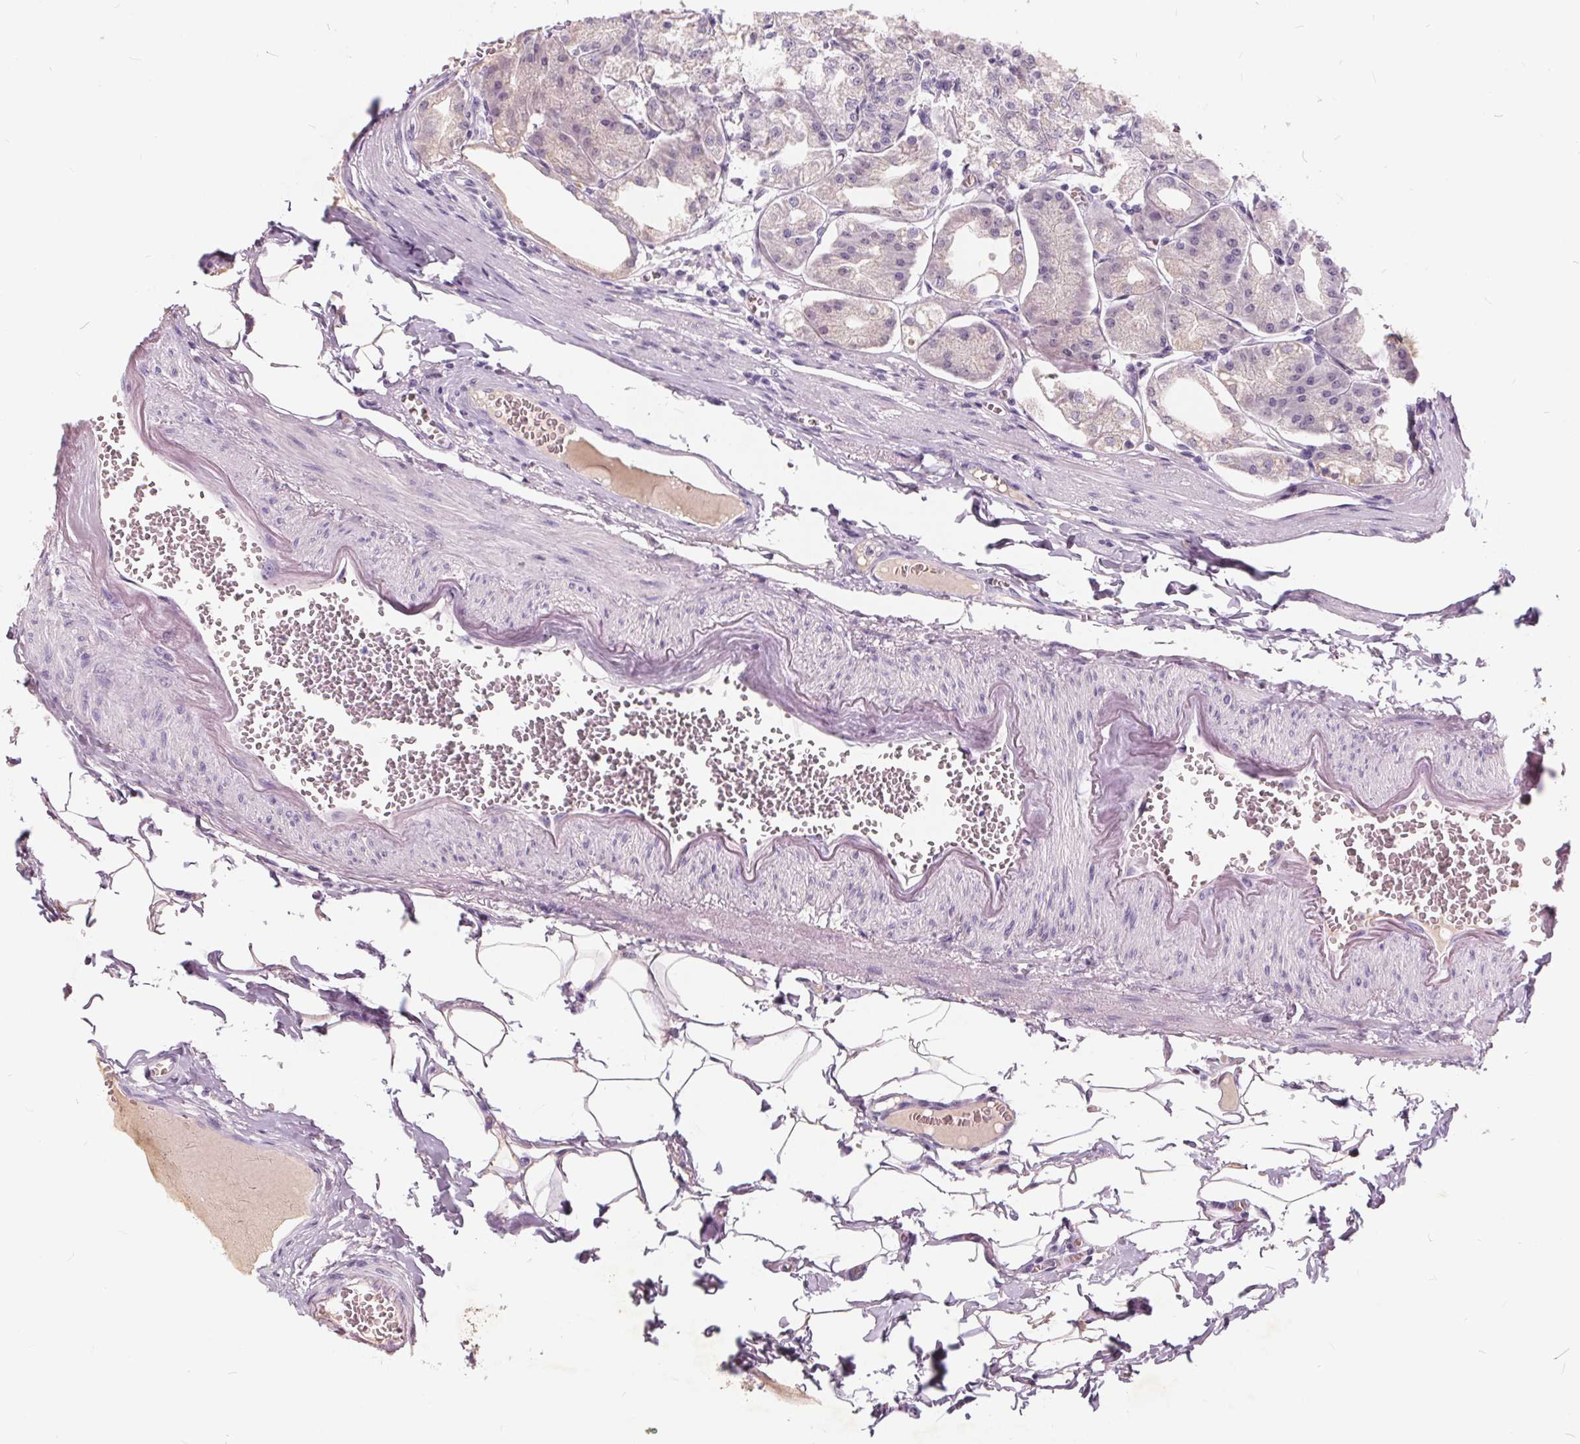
{"staining": {"intensity": "weak", "quantity": "<25%", "location": "cytoplasmic/membranous"}, "tissue": "stomach", "cell_type": "Glandular cells", "image_type": "normal", "snomed": [{"axis": "morphology", "description": "Normal tissue, NOS"}, {"axis": "topography", "description": "Stomach, lower"}], "caption": "Unremarkable stomach was stained to show a protein in brown. There is no significant staining in glandular cells. (DAB (3,3'-diaminobenzidine) immunohistochemistry (IHC), high magnification).", "gene": "PLA2G2E", "patient": {"sex": "male", "age": 71}}